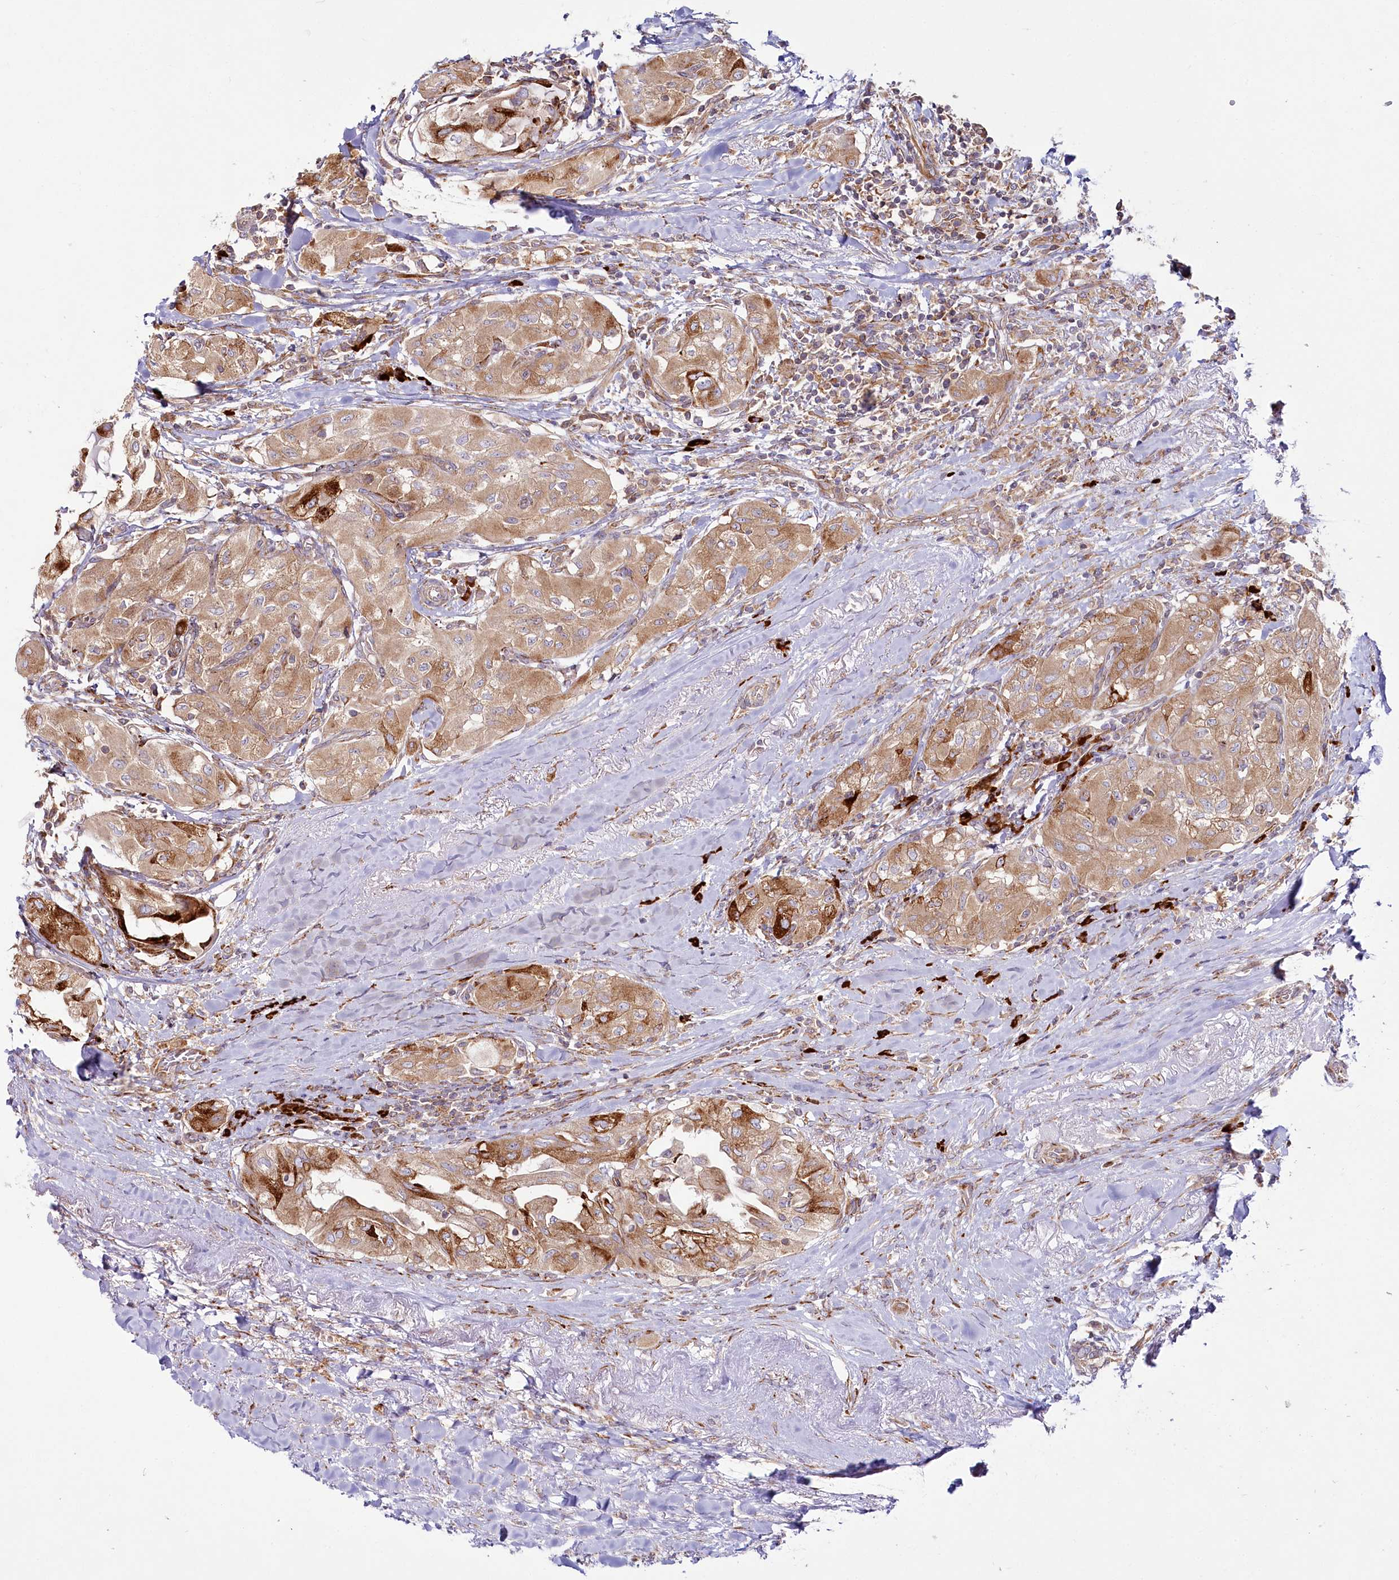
{"staining": {"intensity": "moderate", "quantity": ">75%", "location": "cytoplasmic/membranous"}, "tissue": "thyroid cancer", "cell_type": "Tumor cells", "image_type": "cancer", "snomed": [{"axis": "morphology", "description": "Papillary adenocarcinoma, NOS"}, {"axis": "topography", "description": "Thyroid gland"}], "caption": "The histopathology image displays a brown stain indicating the presence of a protein in the cytoplasmic/membranous of tumor cells in thyroid cancer.", "gene": "POGLUT1", "patient": {"sex": "female", "age": 59}}